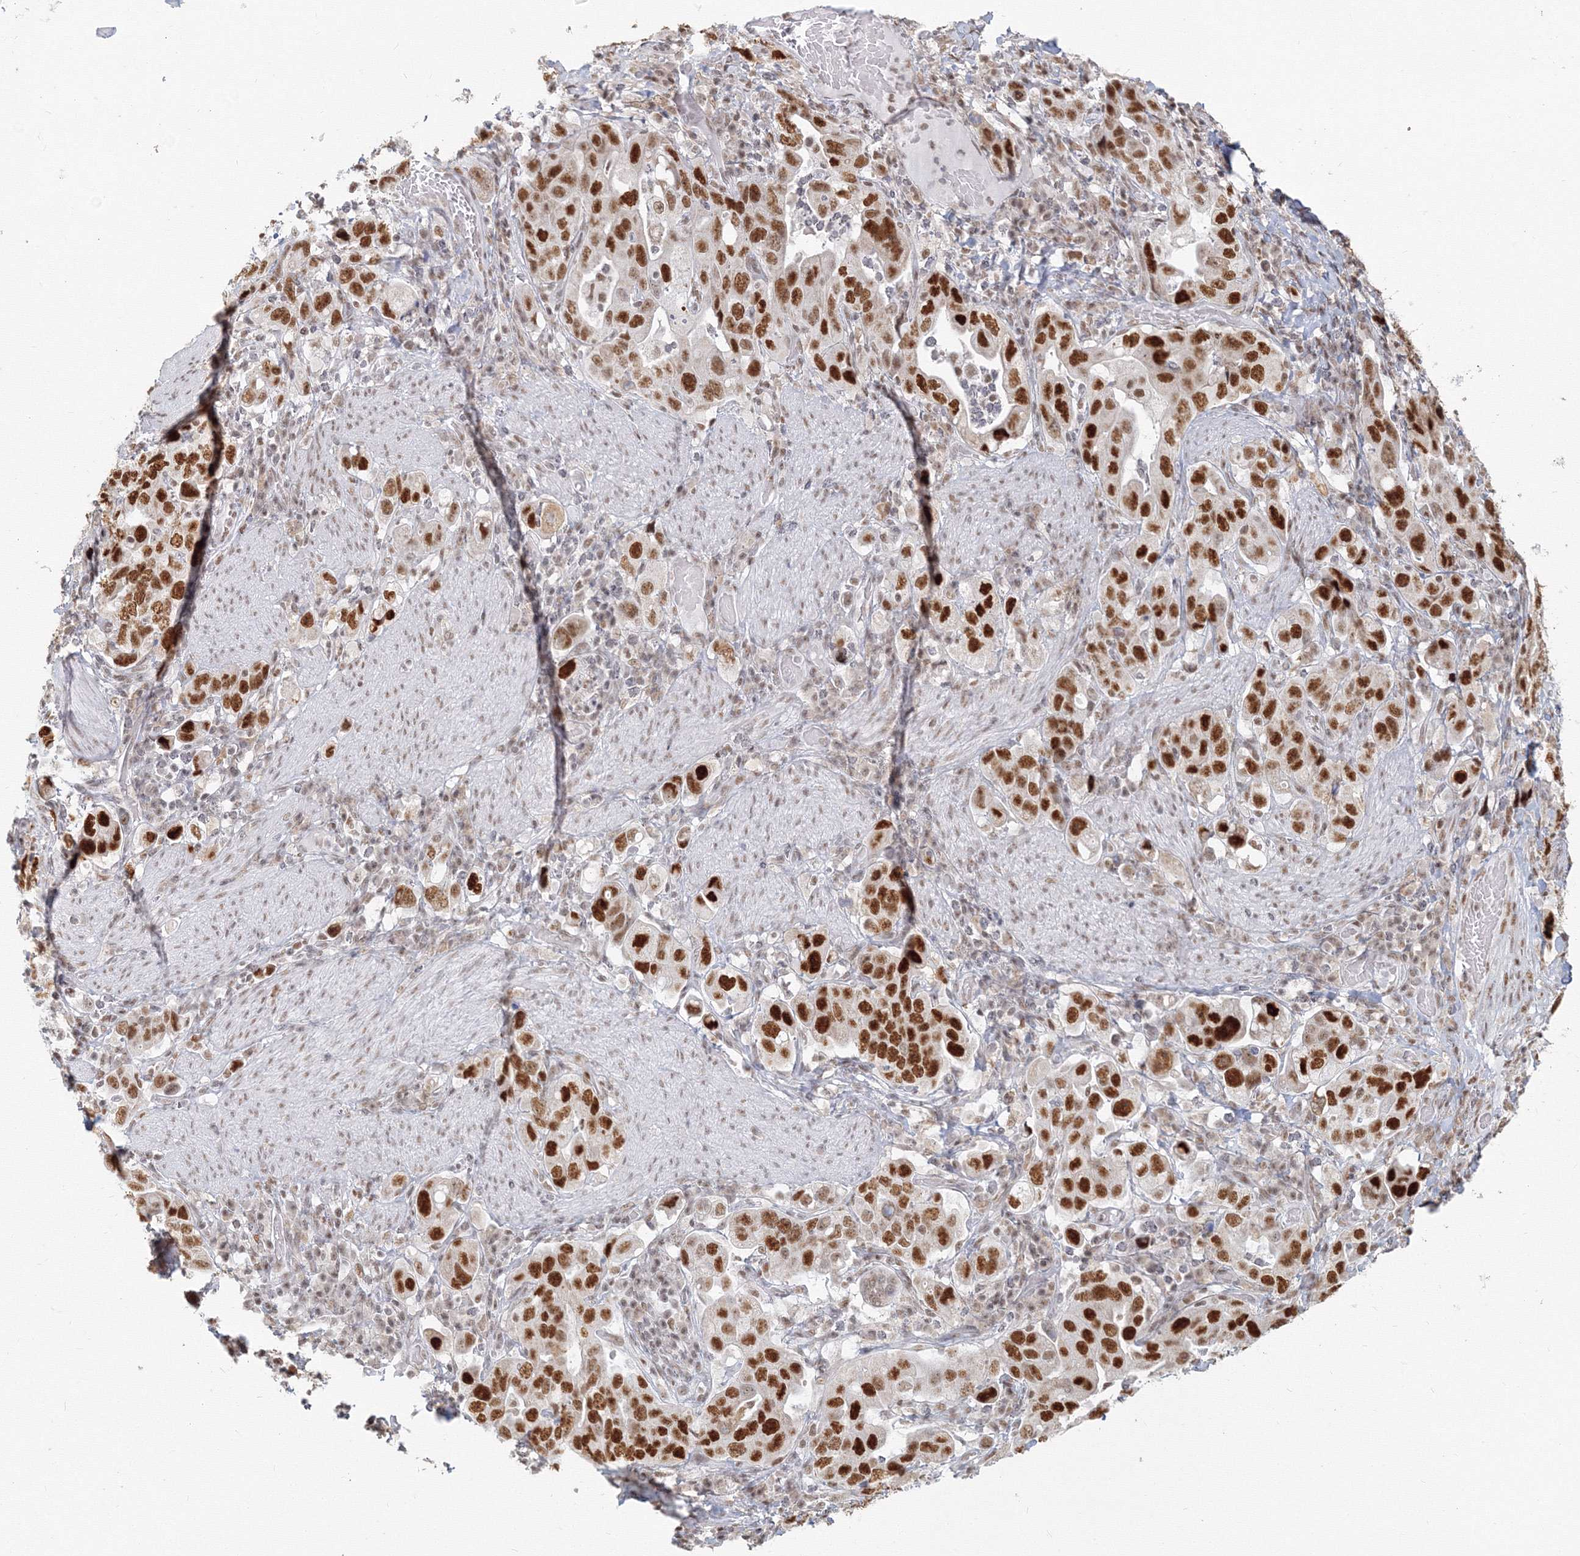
{"staining": {"intensity": "strong", "quantity": ">75%", "location": "nuclear"}, "tissue": "stomach cancer", "cell_type": "Tumor cells", "image_type": "cancer", "snomed": [{"axis": "morphology", "description": "Adenocarcinoma, NOS"}, {"axis": "topography", "description": "Stomach, upper"}], "caption": "Immunohistochemical staining of human stomach adenocarcinoma exhibits high levels of strong nuclear positivity in approximately >75% of tumor cells.", "gene": "PPP4R2", "patient": {"sex": "male", "age": 62}}